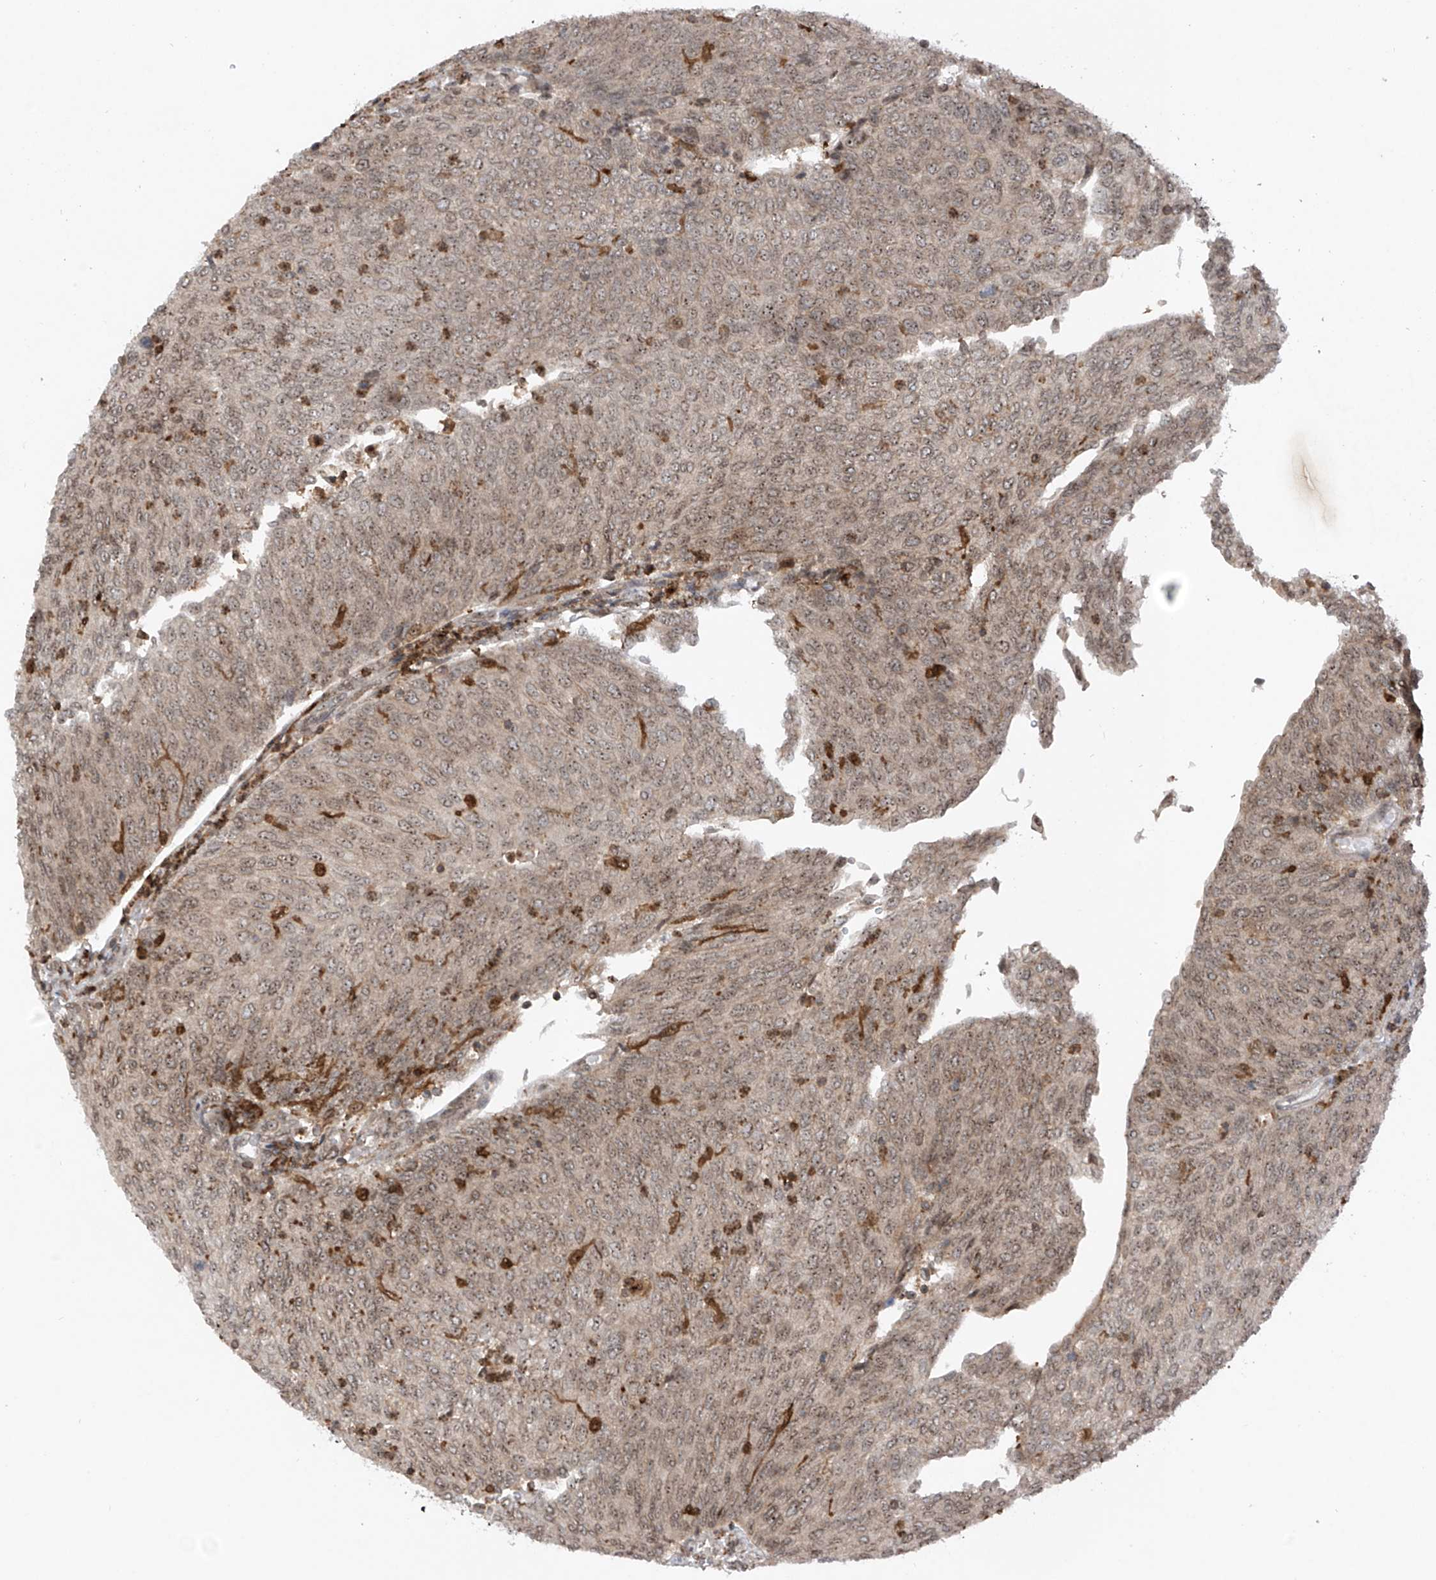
{"staining": {"intensity": "weak", "quantity": "<25%", "location": "nuclear"}, "tissue": "urothelial cancer", "cell_type": "Tumor cells", "image_type": "cancer", "snomed": [{"axis": "morphology", "description": "Urothelial carcinoma, Low grade"}, {"axis": "topography", "description": "Urinary bladder"}], "caption": "Tumor cells are negative for brown protein staining in low-grade urothelial carcinoma. (DAB IHC visualized using brightfield microscopy, high magnification).", "gene": "REPIN1", "patient": {"sex": "female", "age": 79}}